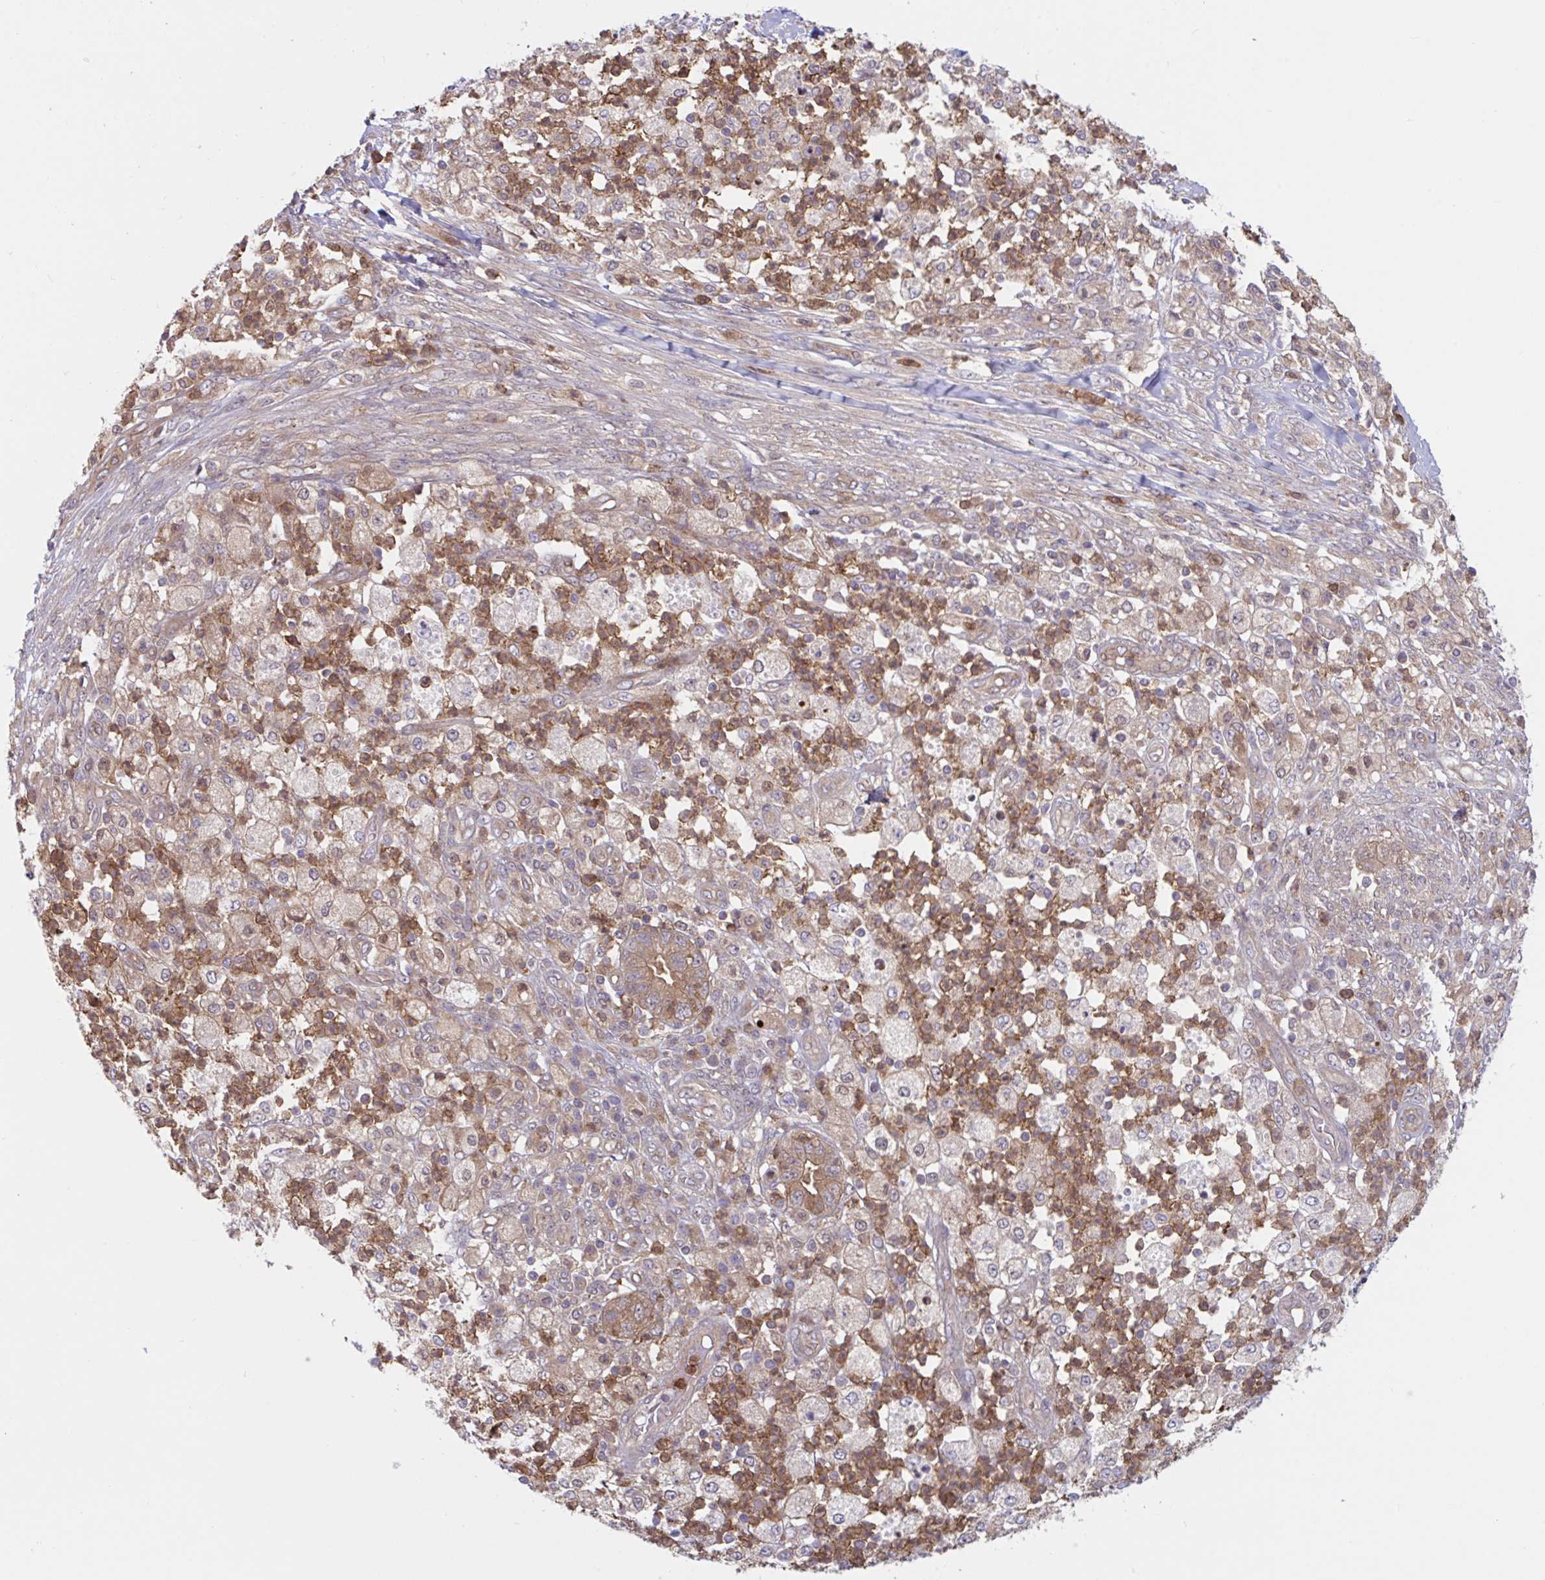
{"staining": {"intensity": "moderate", "quantity": ">75%", "location": "cytoplasmic/membranous"}, "tissue": "pancreatic cancer", "cell_type": "Tumor cells", "image_type": "cancer", "snomed": [{"axis": "morphology", "description": "Adenocarcinoma, NOS"}, {"axis": "topography", "description": "Pancreas"}], "caption": "A photomicrograph of human pancreatic adenocarcinoma stained for a protein displays moderate cytoplasmic/membranous brown staining in tumor cells.", "gene": "LMNTD2", "patient": {"sex": "female", "age": 72}}